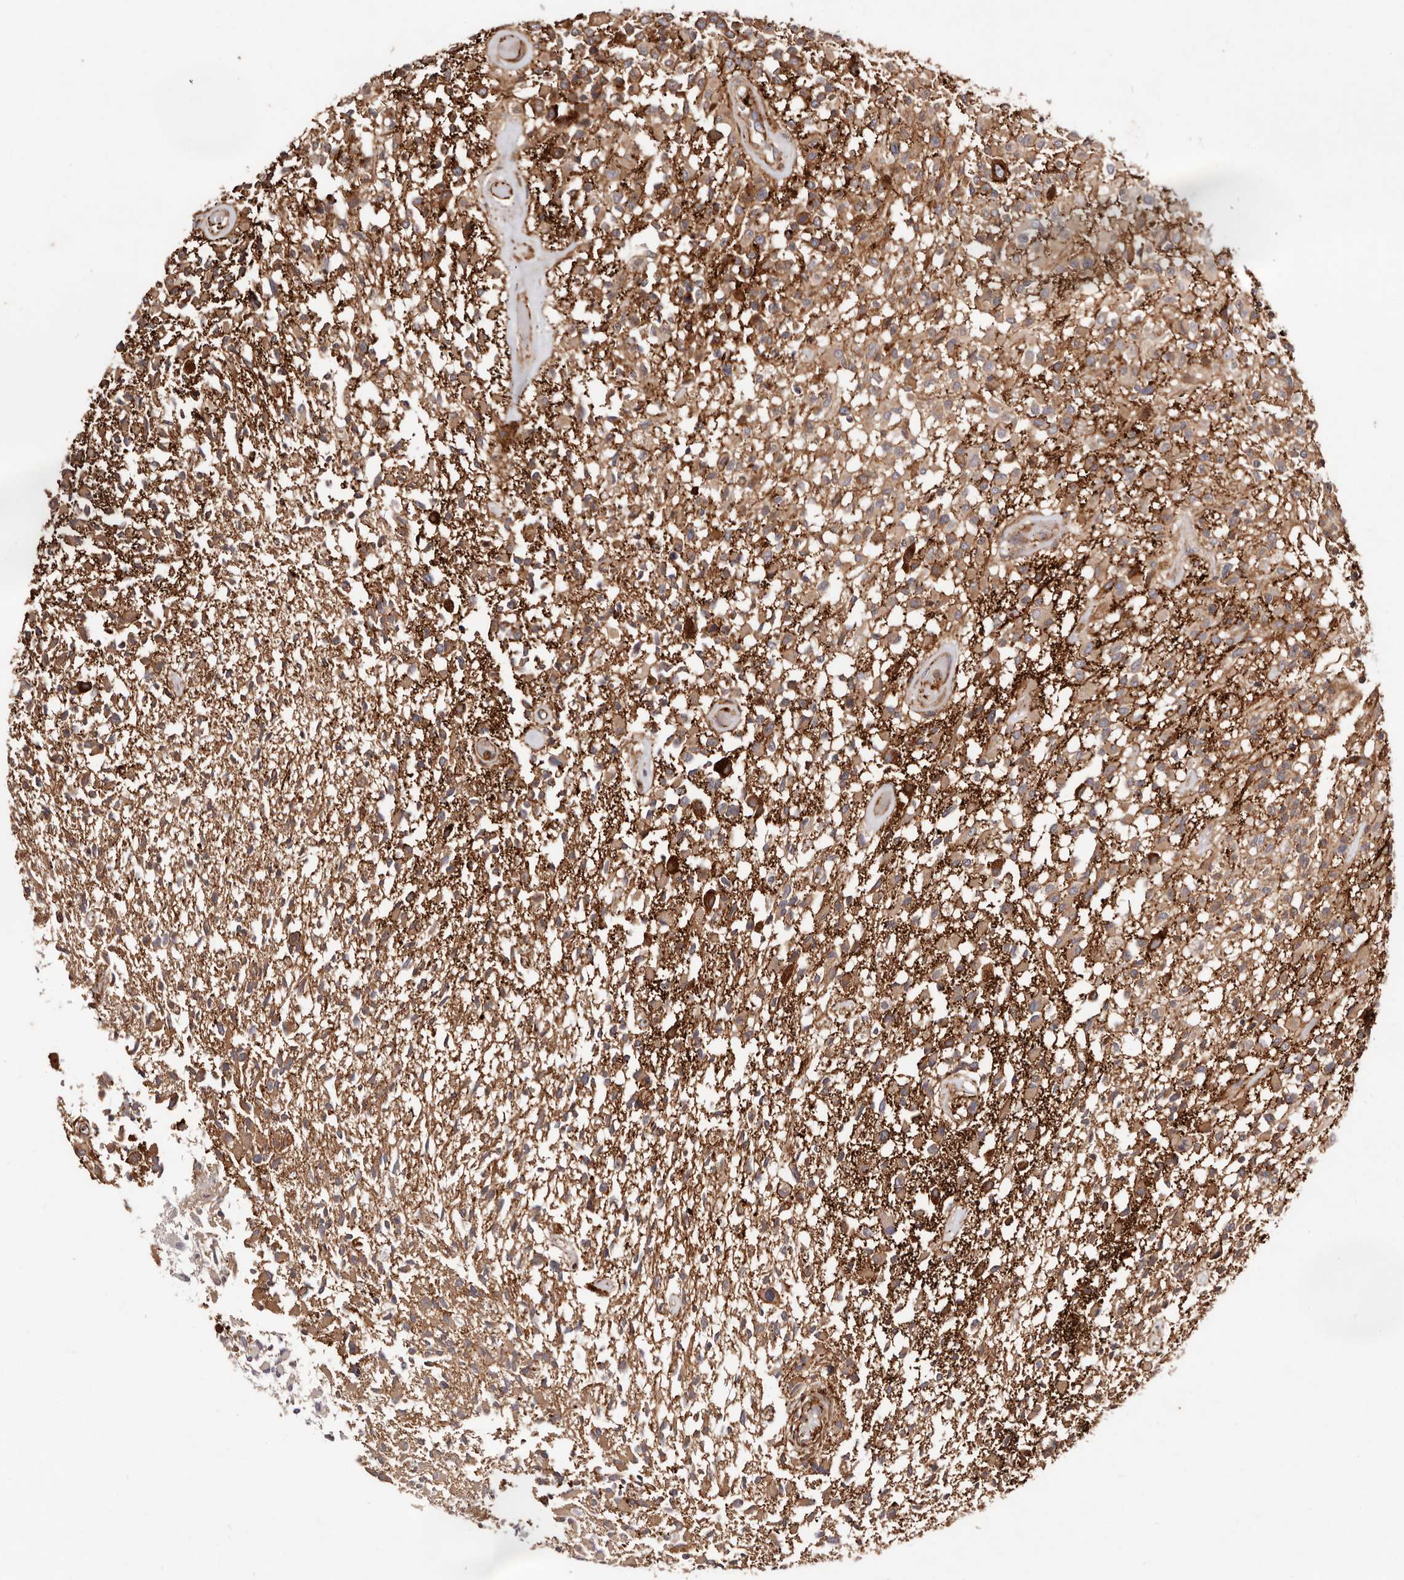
{"staining": {"intensity": "moderate", "quantity": ">75%", "location": "cytoplasmic/membranous"}, "tissue": "glioma", "cell_type": "Tumor cells", "image_type": "cancer", "snomed": [{"axis": "morphology", "description": "Glioma, malignant, High grade"}, {"axis": "morphology", "description": "Glioblastoma, NOS"}, {"axis": "topography", "description": "Brain"}], "caption": "Immunohistochemistry staining of high-grade glioma (malignant), which shows medium levels of moderate cytoplasmic/membranous expression in approximately >75% of tumor cells indicating moderate cytoplasmic/membranous protein expression. The staining was performed using DAB (3,3'-diaminobenzidine) (brown) for protein detection and nuclei were counterstained in hematoxylin (blue).", "gene": "PTPN22", "patient": {"sex": "male", "age": 60}}